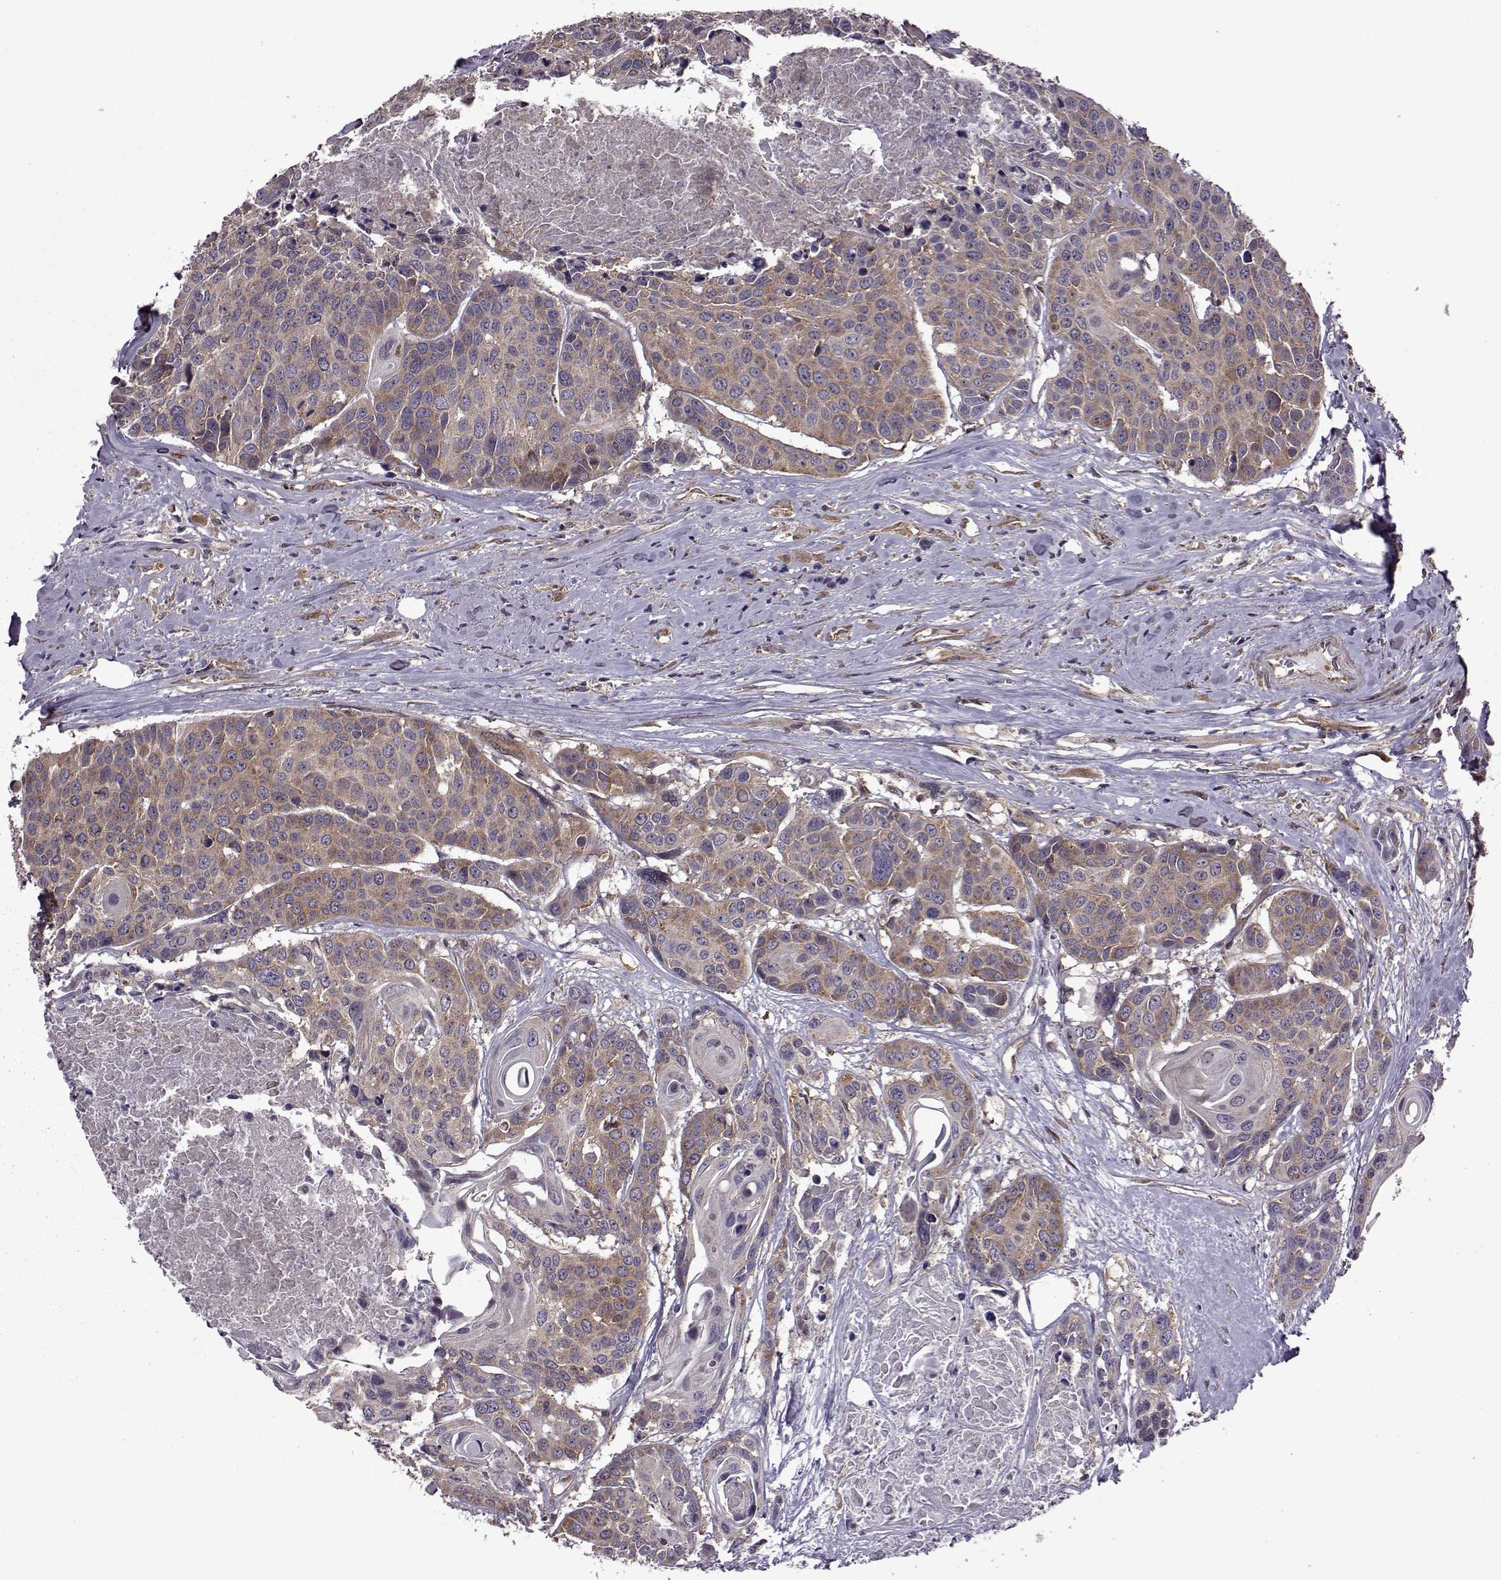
{"staining": {"intensity": "moderate", "quantity": ">75%", "location": "cytoplasmic/membranous"}, "tissue": "head and neck cancer", "cell_type": "Tumor cells", "image_type": "cancer", "snomed": [{"axis": "morphology", "description": "Squamous cell carcinoma, NOS"}, {"axis": "topography", "description": "Oral tissue"}, {"axis": "topography", "description": "Head-Neck"}], "caption": "Immunohistochemical staining of head and neck cancer shows moderate cytoplasmic/membranous protein expression in about >75% of tumor cells.", "gene": "URI1", "patient": {"sex": "male", "age": 56}}